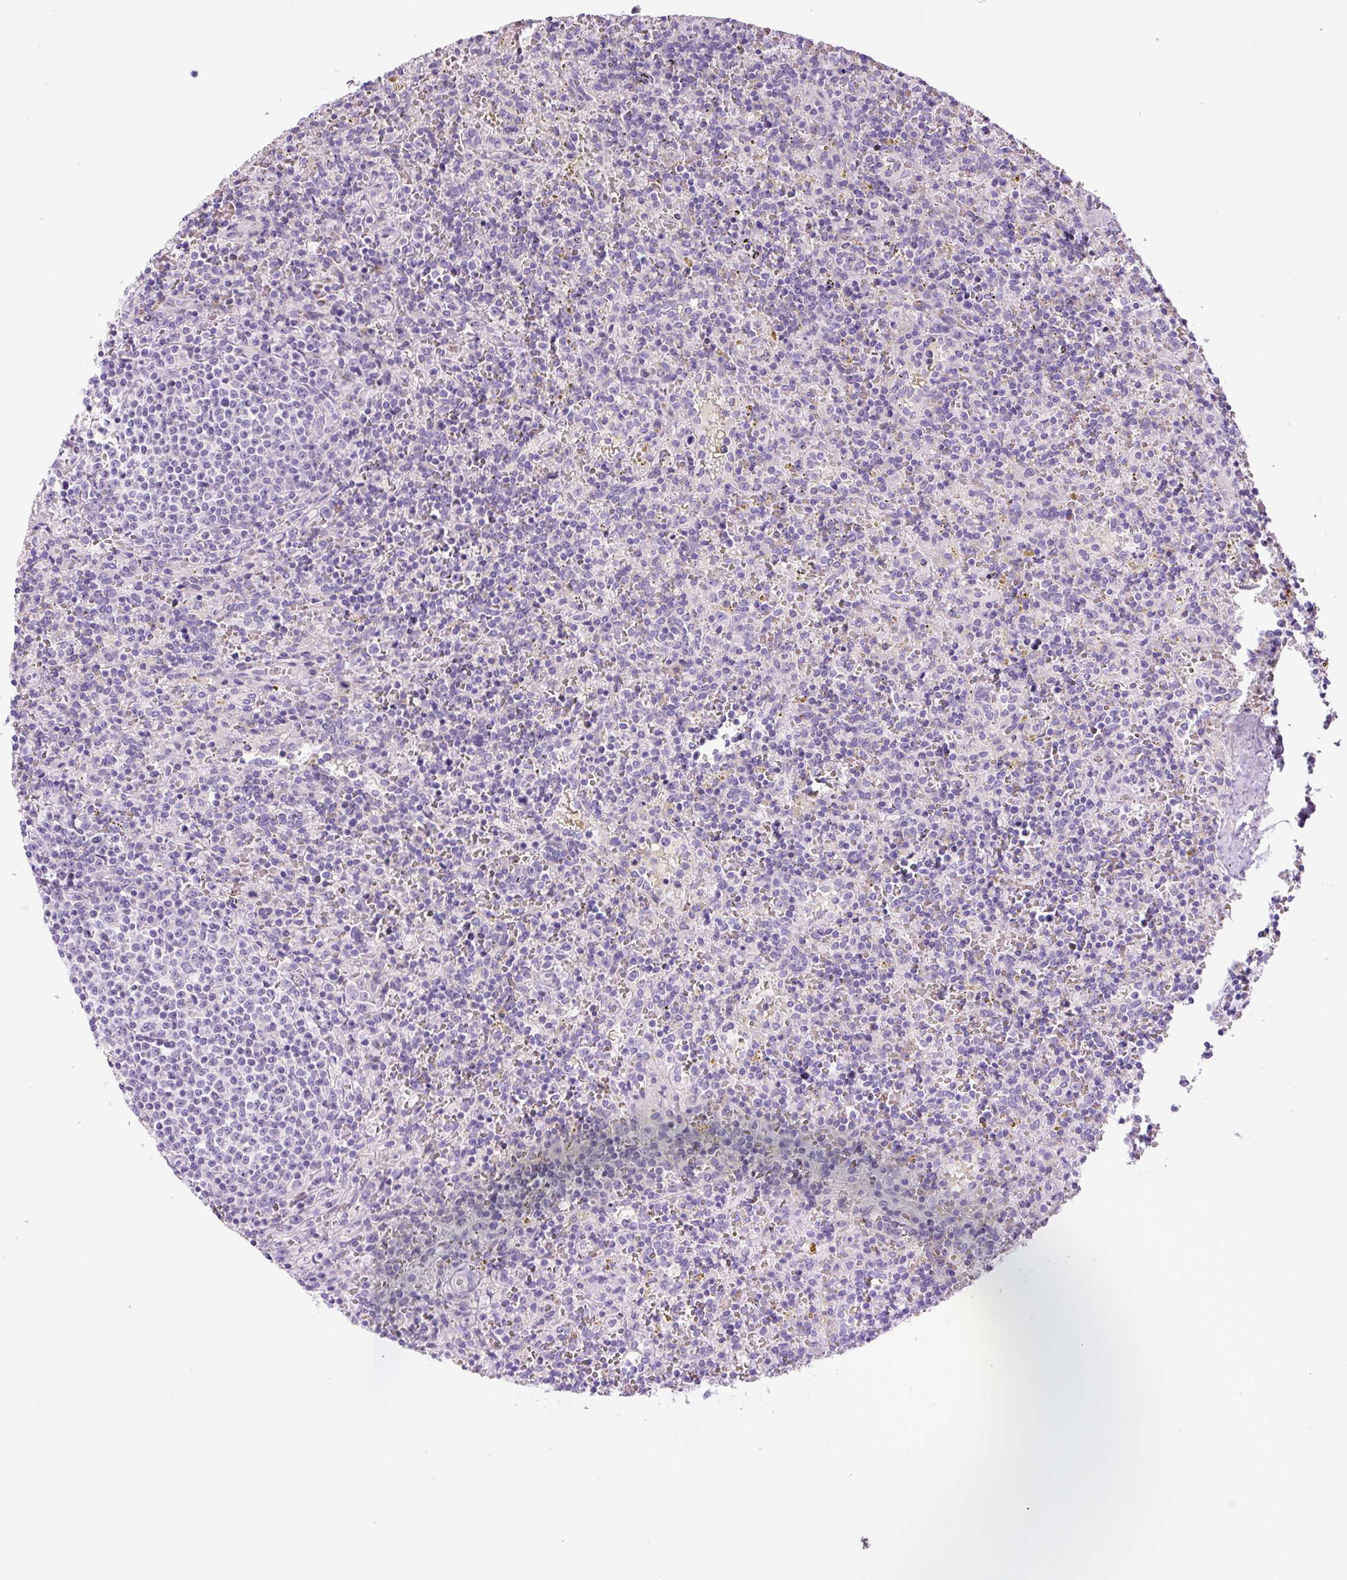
{"staining": {"intensity": "negative", "quantity": "none", "location": "none"}, "tissue": "lymphoma", "cell_type": "Tumor cells", "image_type": "cancer", "snomed": [{"axis": "morphology", "description": "Malignant lymphoma, non-Hodgkin's type, Low grade"}, {"axis": "topography", "description": "Spleen"}], "caption": "Protein analysis of lymphoma shows no significant staining in tumor cells. (IHC, brightfield microscopy, high magnification).", "gene": "RSPO4", "patient": {"sex": "male", "age": 67}}